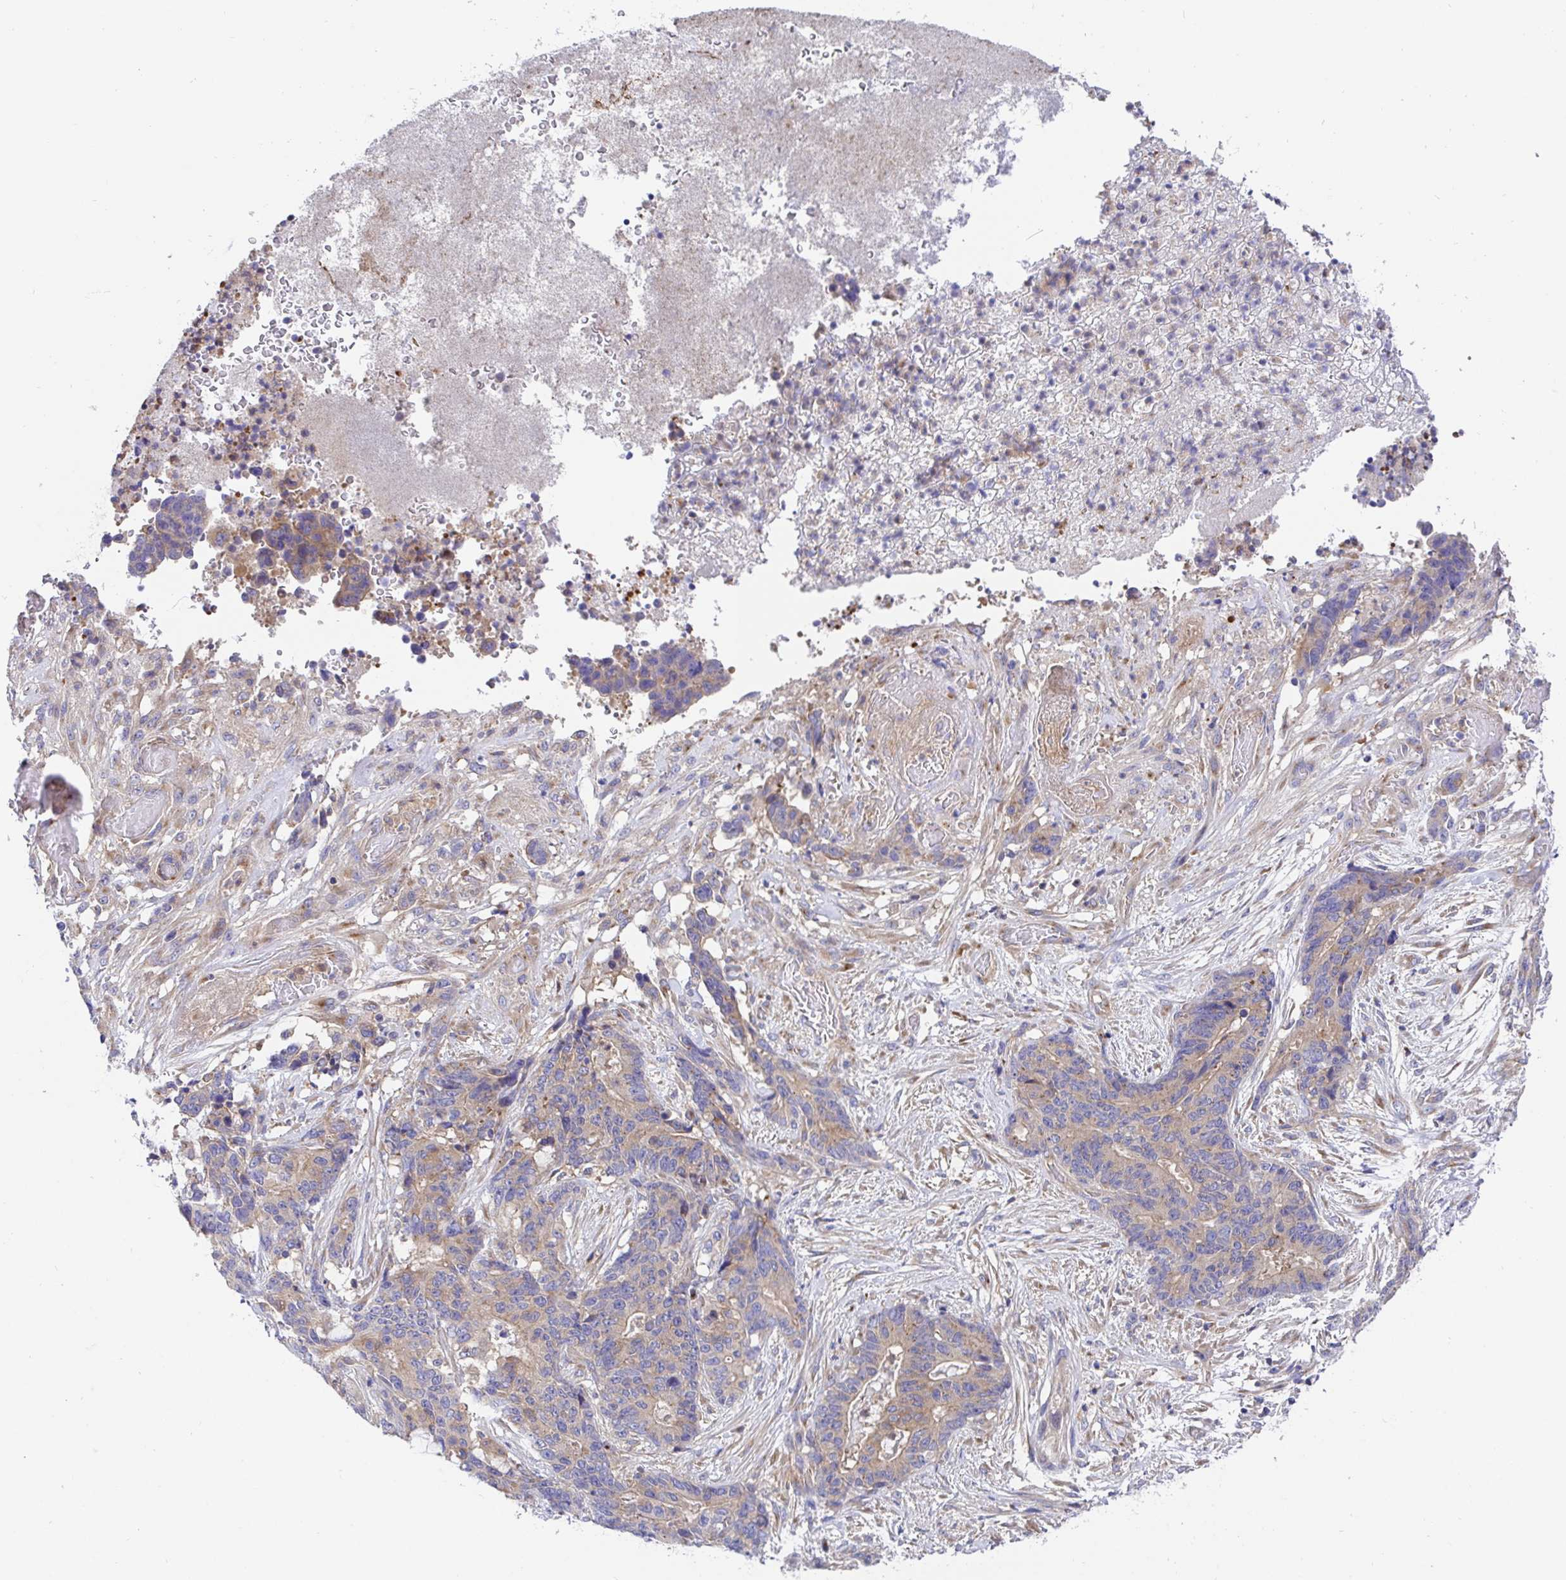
{"staining": {"intensity": "weak", "quantity": "25%-75%", "location": "cytoplasmic/membranous"}, "tissue": "stomach cancer", "cell_type": "Tumor cells", "image_type": "cancer", "snomed": [{"axis": "morphology", "description": "Normal tissue, NOS"}, {"axis": "morphology", "description": "Adenocarcinoma, NOS"}, {"axis": "topography", "description": "Stomach"}], "caption": "Stomach cancer (adenocarcinoma) tissue reveals weak cytoplasmic/membranous staining in about 25%-75% of tumor cells", "gene": "GOLGA1", "patient": {"sex": "female", "age": 64}}